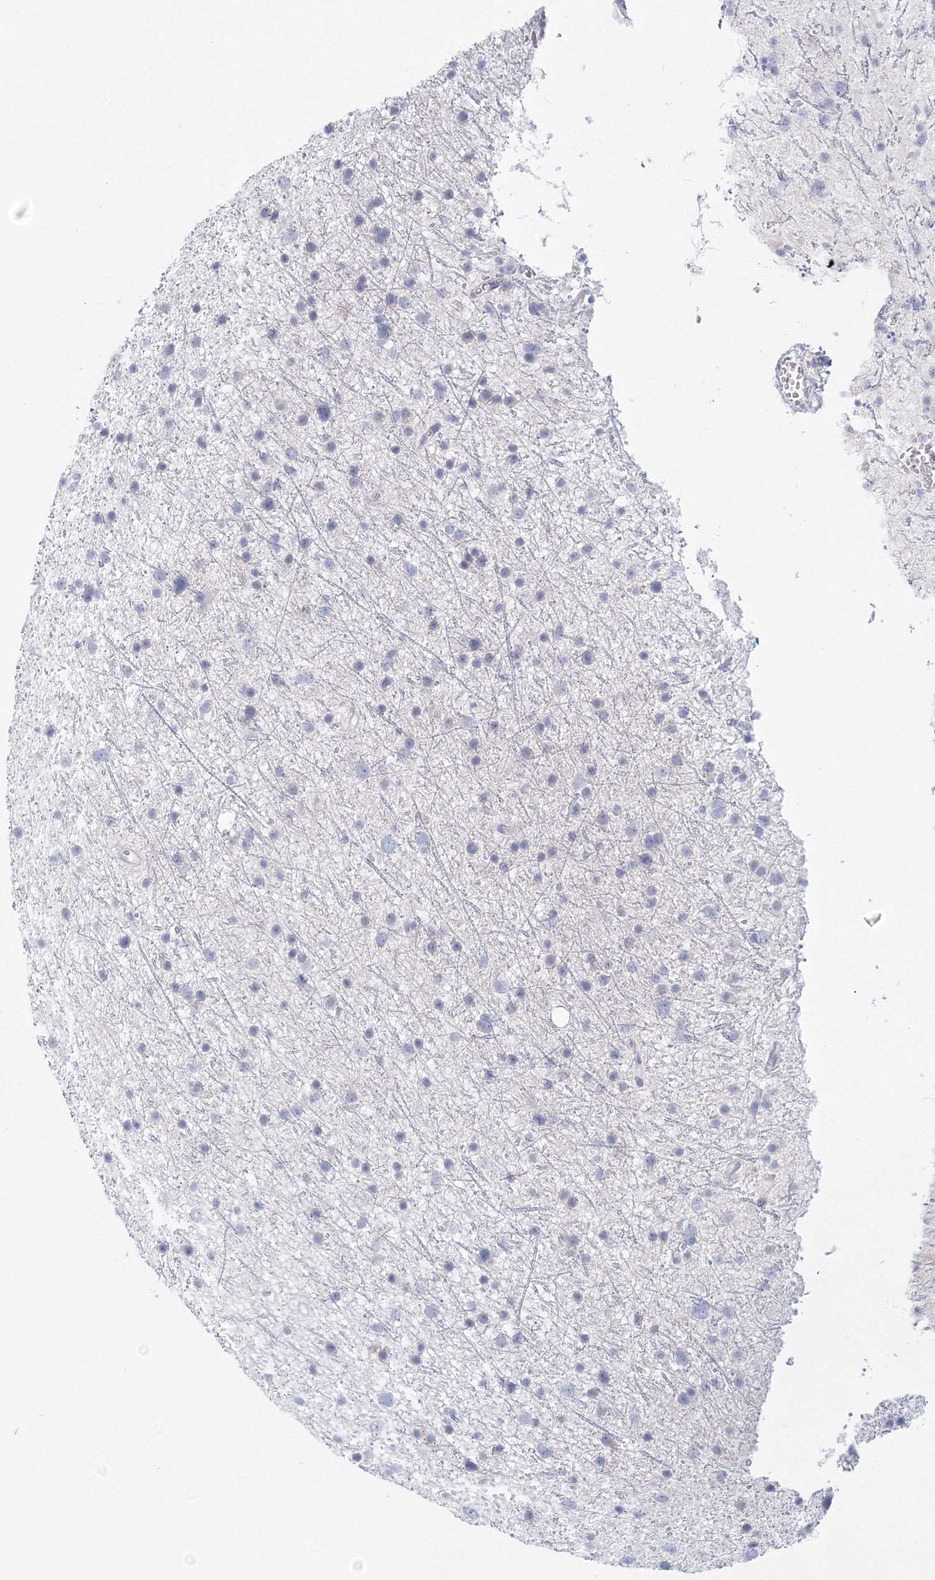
{"staining": {"intensity": "negative", "quantity": "none", "location": "none"}, "tissue": "glioma", "cell_type": "Tumor cells", "image_type": "cancer", "snomed": [{"axis": "morphology", "description": "Glioma, malignant, Low grade"}, {"axis": "topography", "description": "Cerebral cortex"}], "caption": "A high-resolution image shows immunohistochemistry (IHC) staining of glioma, which reveals no significant staining in tumor cells.", "gene": "TACC2", "patient": {"sex": "female", "age": 39}}